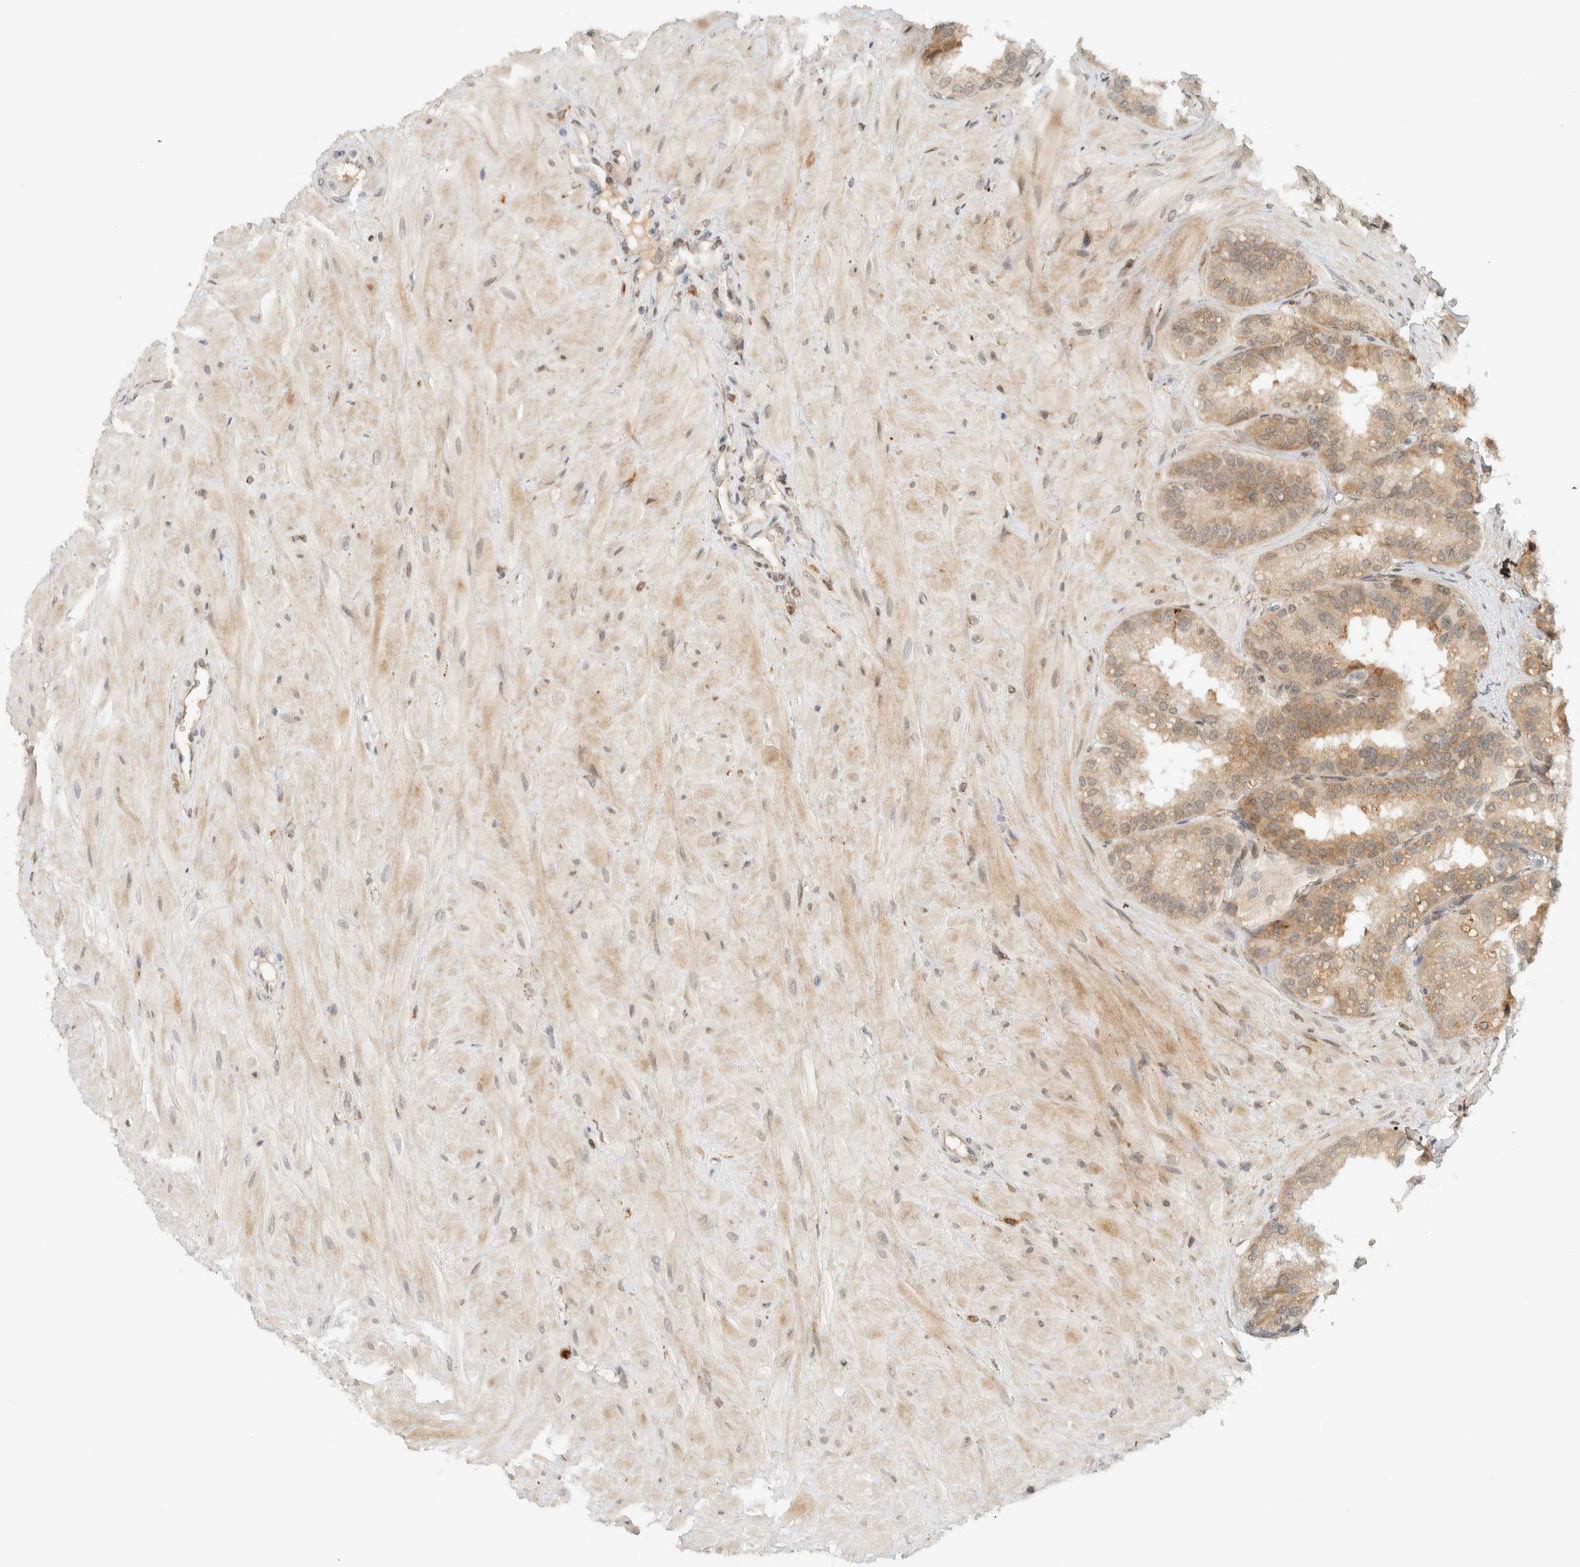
{"staining": {"intensity": "moderate", "quantity": "25%-75%", "location": "cytoplasmic/membranous"}, "tissue": "seminal vesicle", "cell_type": "Glandular cells", "image_type": "normal", "snomed": [{"axis": "morphology", "description": "Normal tissue, NOS"}, {"axis": "topography", "description": "Prostate"}, {"axis": "topography", "description": "Seminal veicle"}], "caption": "An image of human seminal vesicle stained for a protein demonstrates moderate cytoplasmic/membranous brown staining in glandular cells. Using DAB (brown) and hematoxylin (blue) stains, captured at high magnification using brightfield microscopy.", "gene": "ITPRID1", "patient": {"sex": "male", "age": 51}}